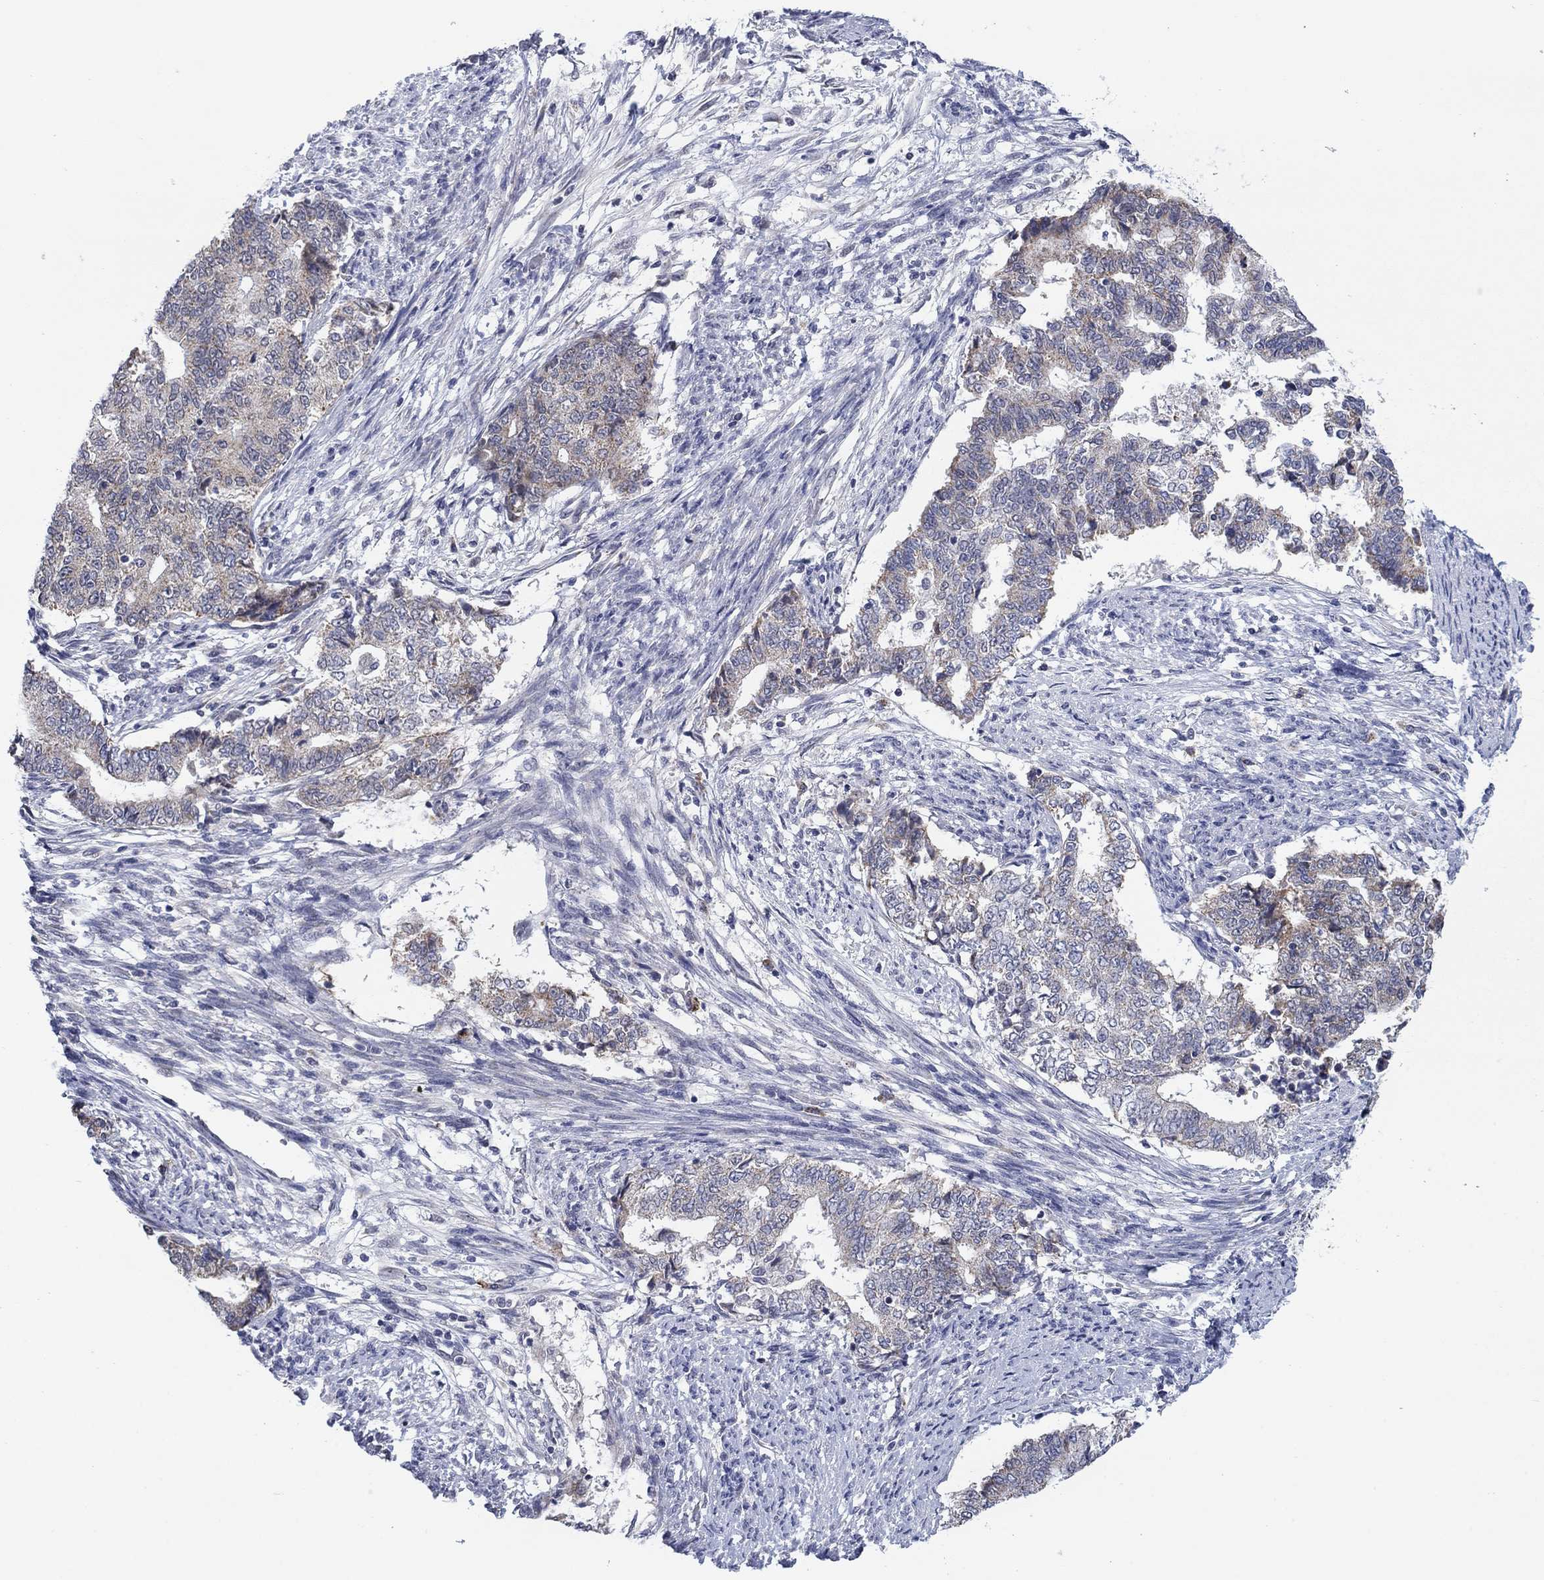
{"staining": {"intensity": "moderate", "quantity": "<25%", "location": "cytoplasmic/membranous"}, "tissue": "endometrial cancer", "cell_type": "Tumor cells", "image_type": "cancer", "snomed": [{"axis": "morphology", "description": "Adenocarcinoma, NOS"}, {"axis": "topography", "description": "Endometrium"}], "caption": "Immunohistochemical staining of human endometrial cancer (adenocarcinoma) displays low levels of moderate cytoplasmic/membranous protein staining in approximately <25% of tumor cells.", "gene": "SDC1", "patient": {"sex": "female", "age": 65}}